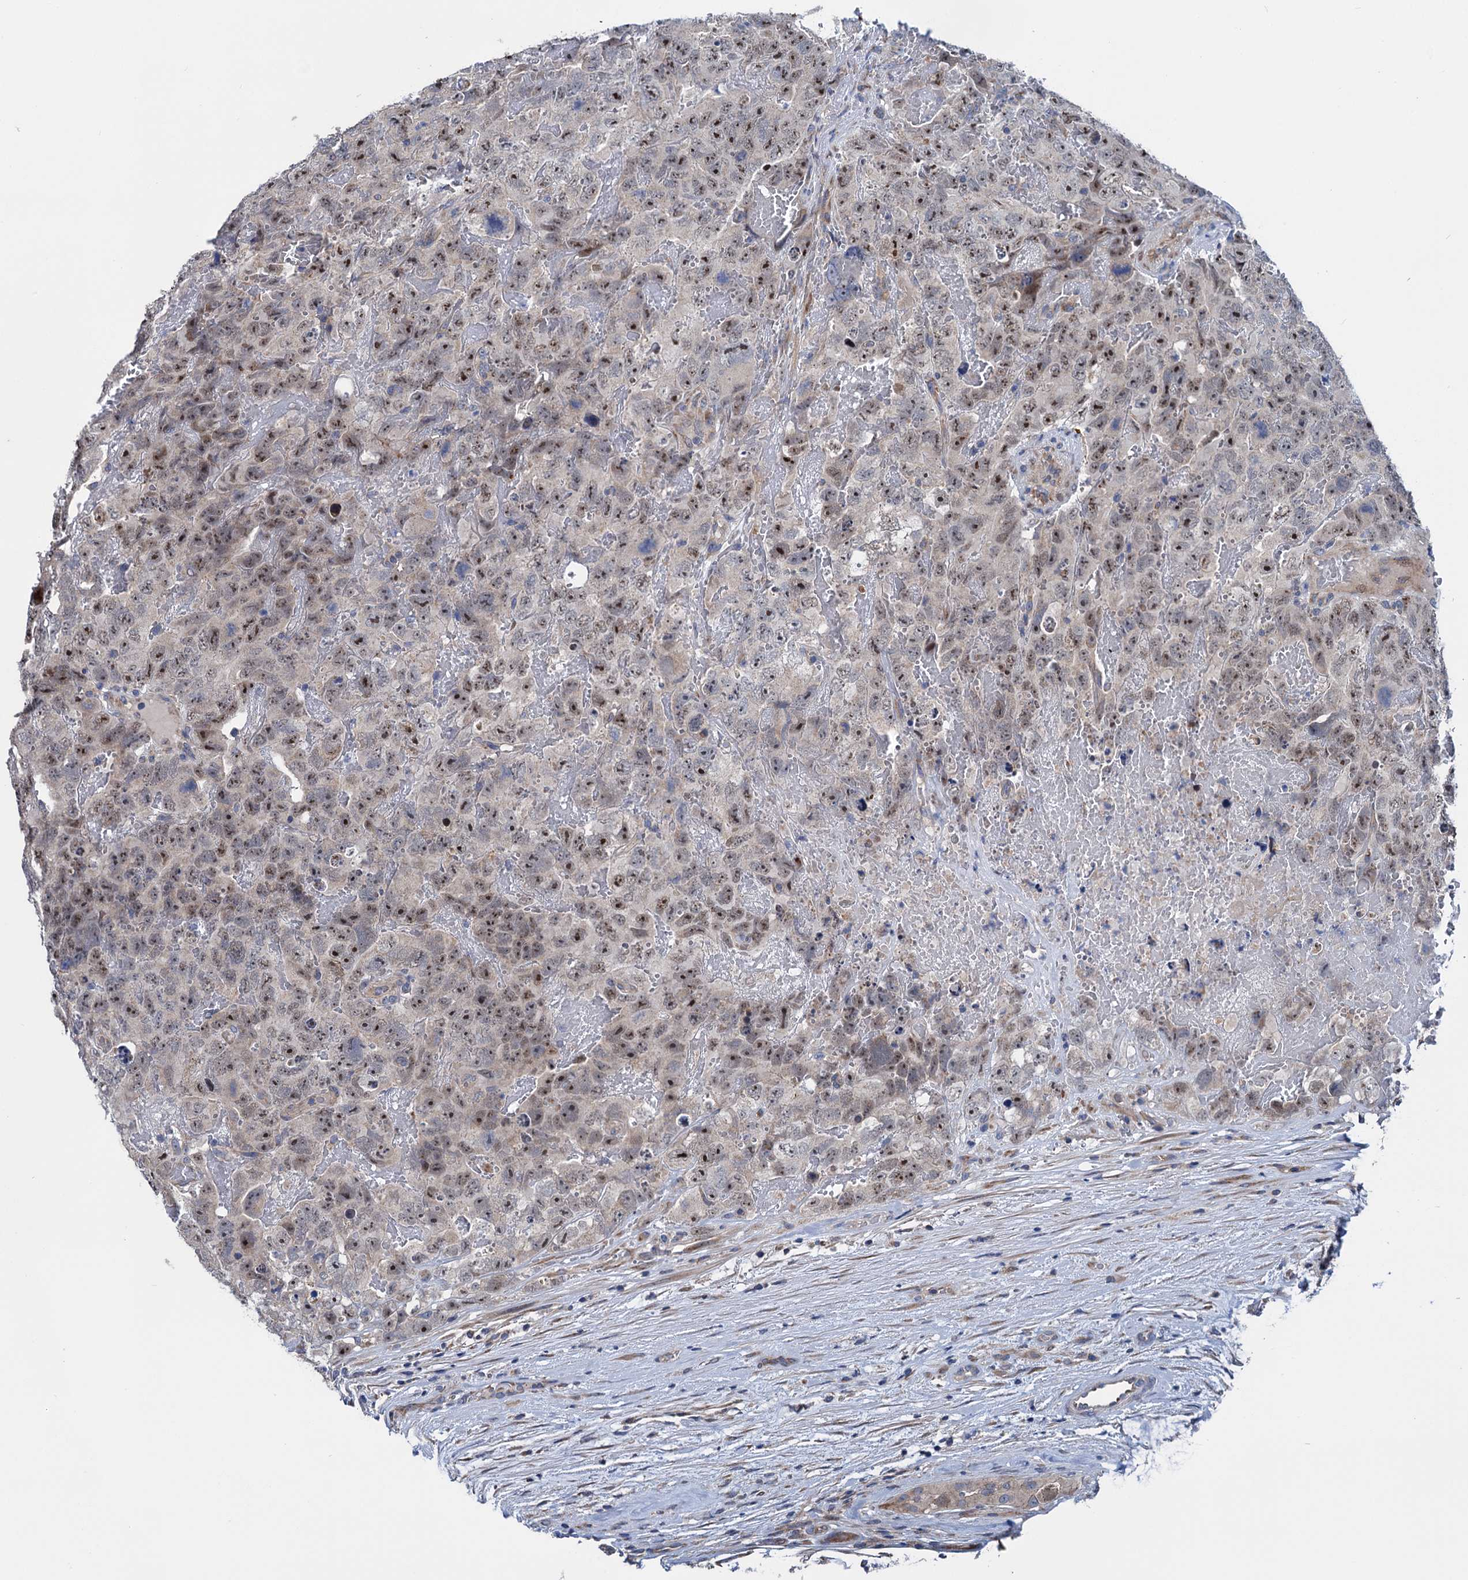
{"staining": {"intensity": "moderate", "quantity": ">75%", "location": "nuclear"}, "tissue": "testis cancer", "cell_type": "Tumor cells", "image_type": "cancer", "snomed": [{"axis": "morphology", "description": "Carcinoma, Embryonal, NOS"}, {"axis": "topography", "description": "Testis"}], "caption": "A micrograph showing moderate nuclear expression in about >75% of tumor cells in testis embryonal carcinoma, as visualized by brown immunohistochemical staining.", "gene": "EYA4", "patient": {"sex": "male", "age": 45}}